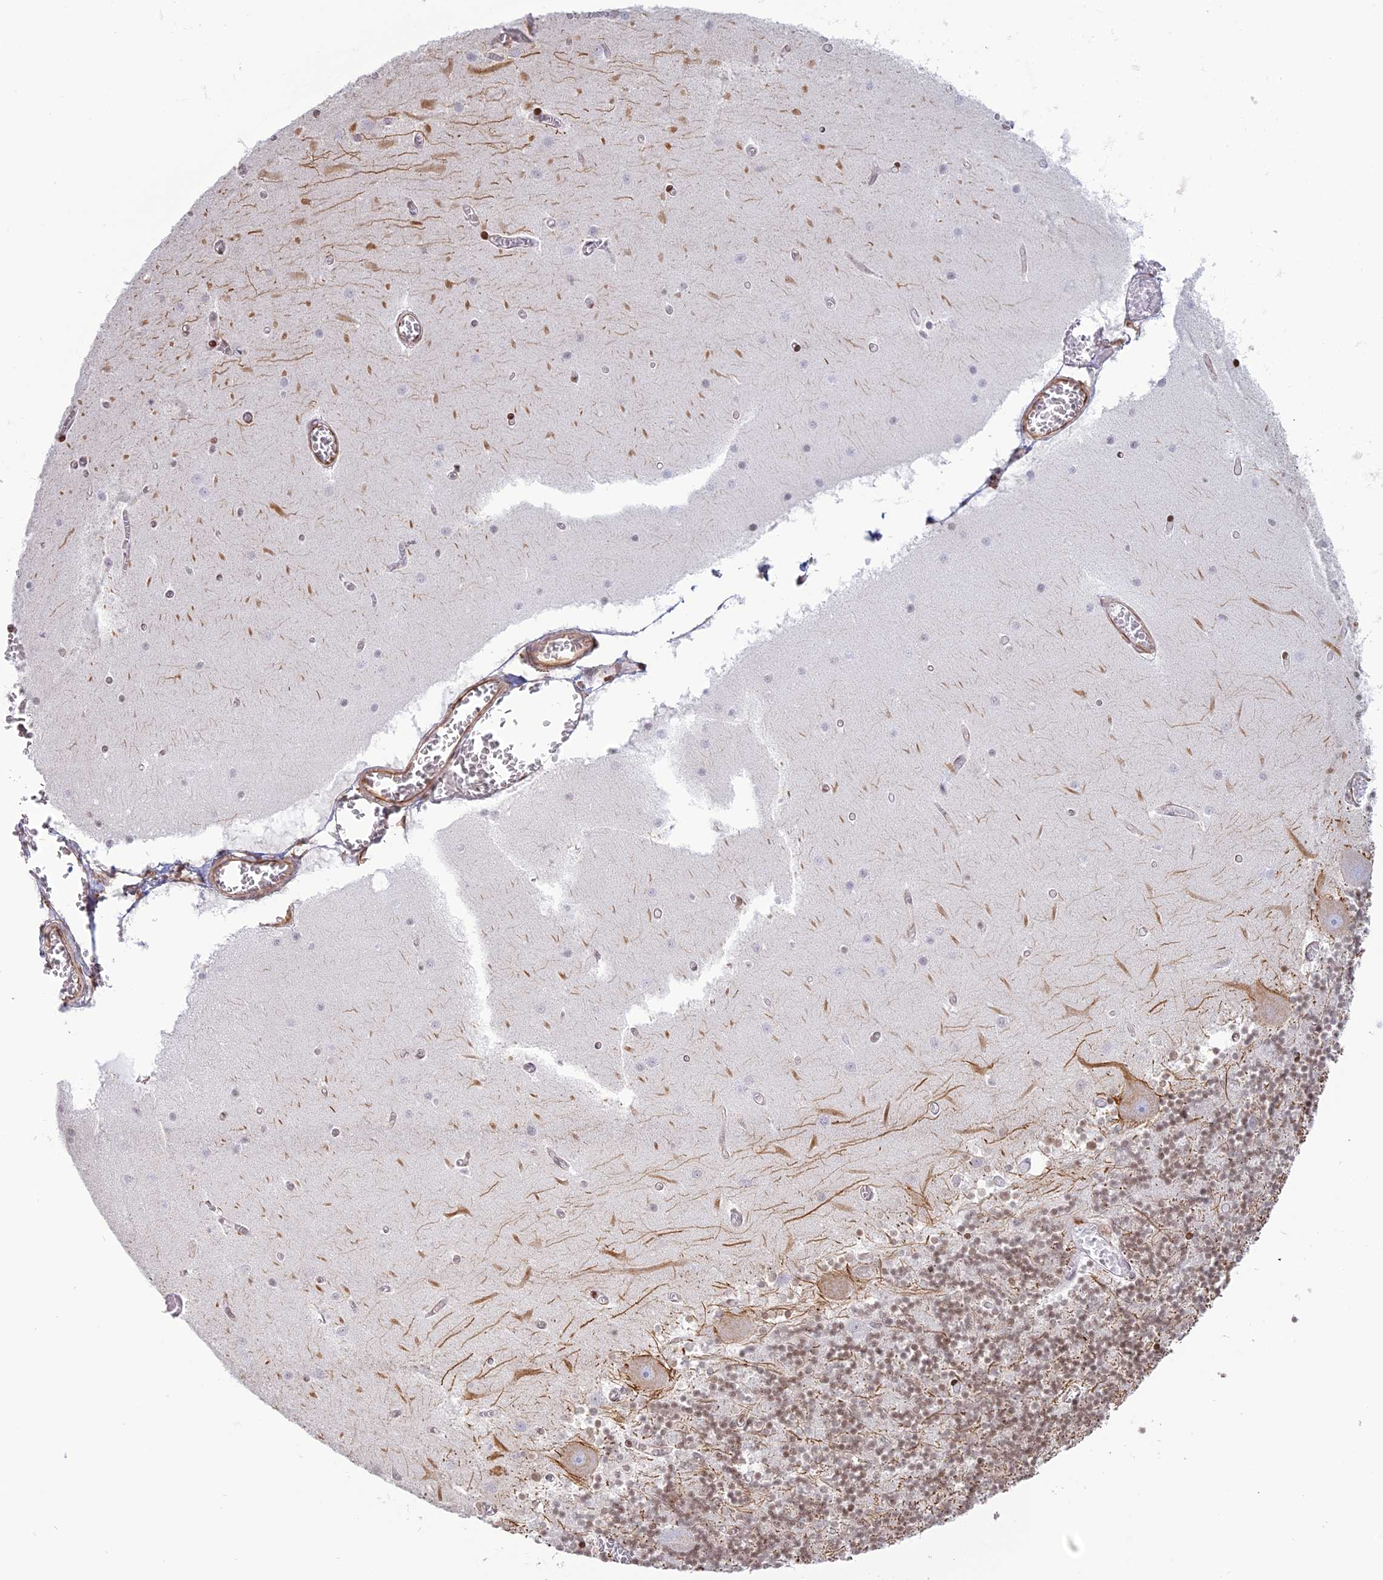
{"staining": {"intensity": "weak", "quantity": "25%-75%", "location": "nuclear"}, "tissue": "cerebellum", "cell_type": "Cells in granular layer", "image_type": "normal", "snomed": [{"axis": "morphology", "description": "Normal tissue, NOS"}, {"axis": "topography", "description": "Cerebellum"}], "caption": "This micrograph shows immunohistochemistry staining of normal cerebellum, with low weak nuclear expression in approximately 25%-75% of cells in granular layer.", "gene": "APOBR", "patient": {"sex": "female", "age": 28}}